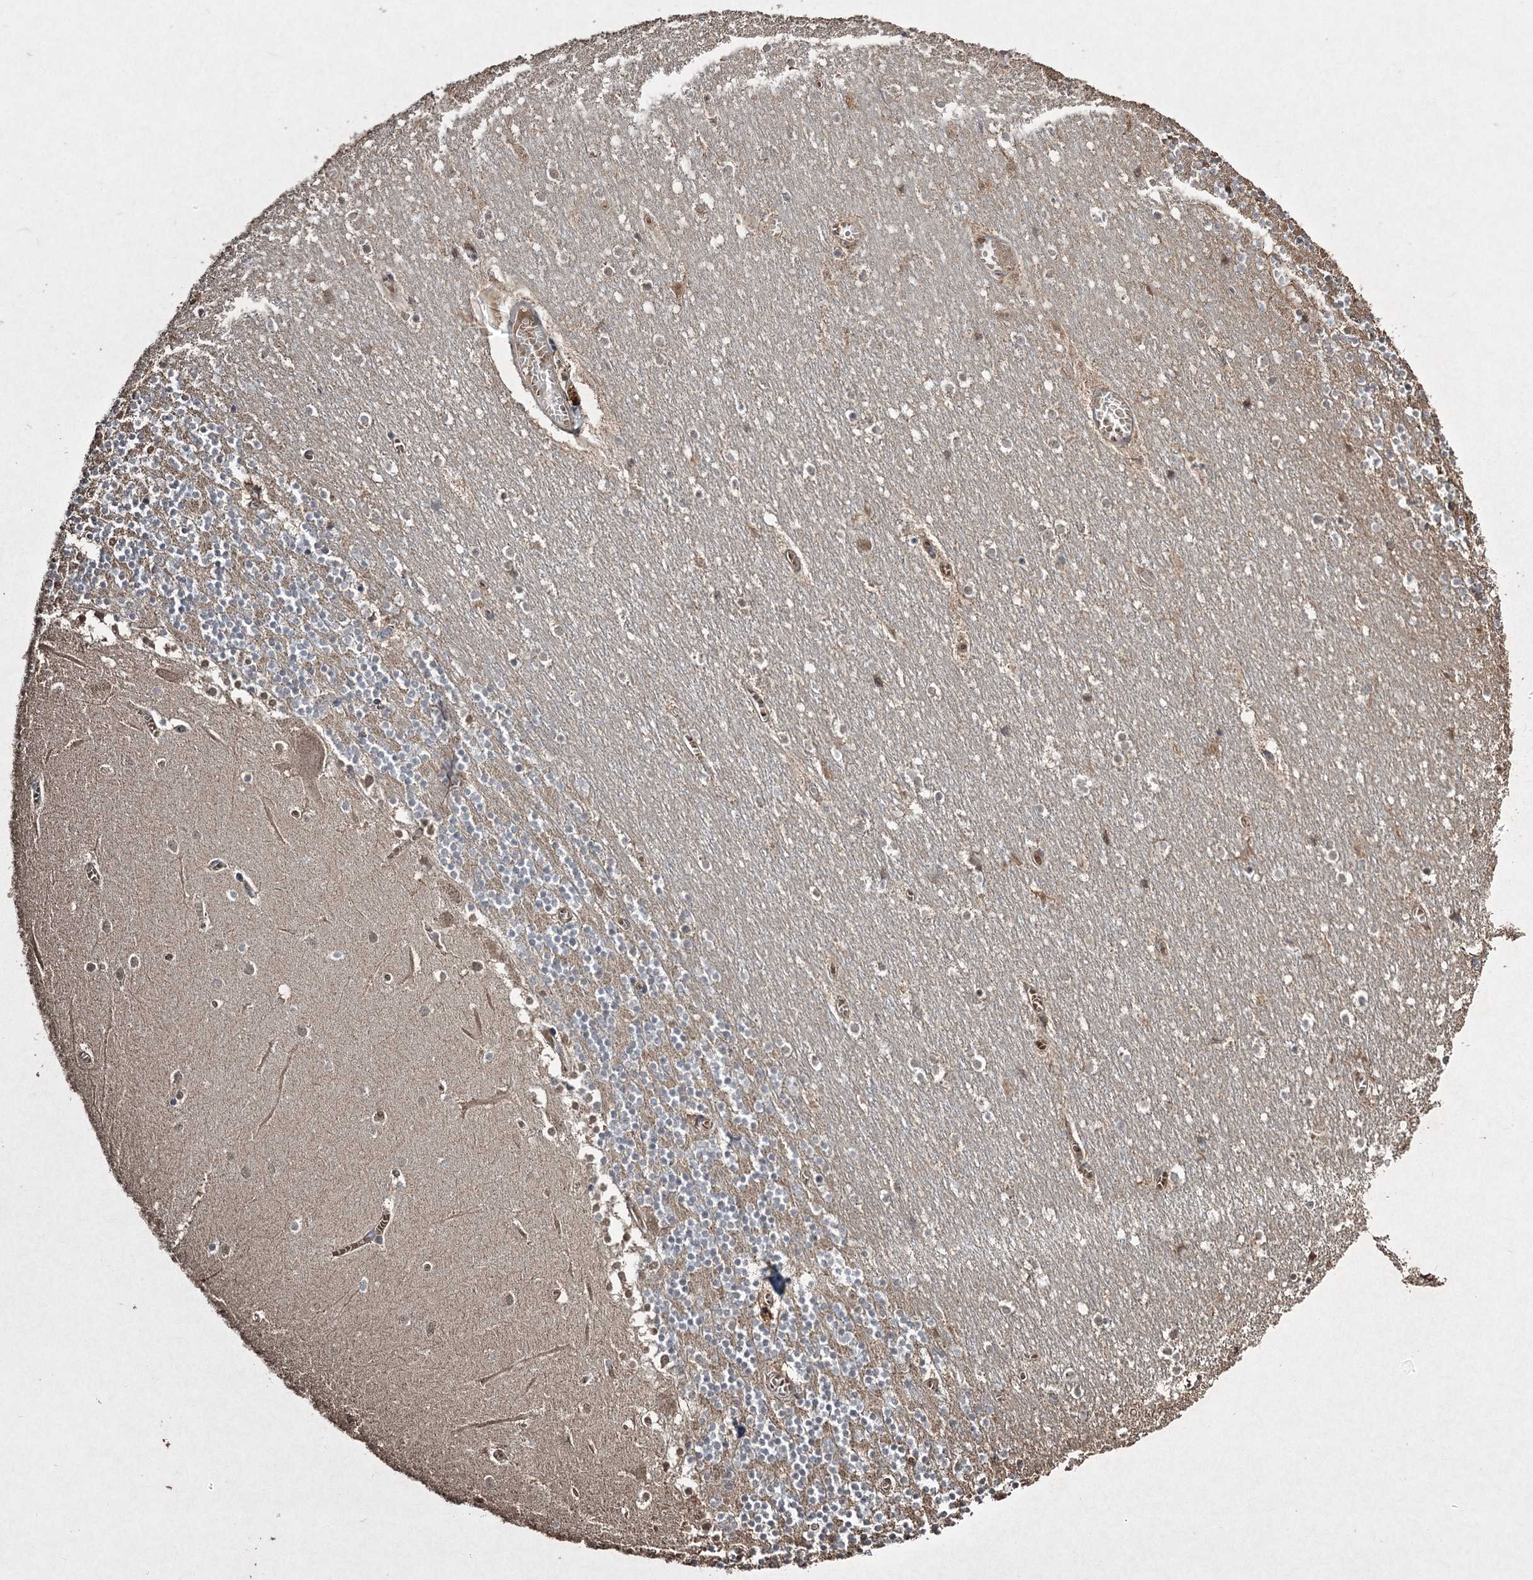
{"staining": {"intensity": "moderate", "quantity": ">75%", "location": "cytoplasmic/membranous"}, "tissue": "cerebellum", "cell_type": "Cells in granular layer", "image_type": "normal", "snomed": [{"axis": "morphology", "description": "Normal tissue, NOS"}, {"axis": "topography", "description": "Cerebellum"}], "caption": "Immunohistochemical staining of benign cerebellum reveals moderate cytoplasmic/membranous protein positivity in approximately >75% of cells in granular layer. (Brightfield microscopy of DAB IHC at high magnification).", "gene": "GRSF1", "patient": {"sex": "female", "age": 28}}